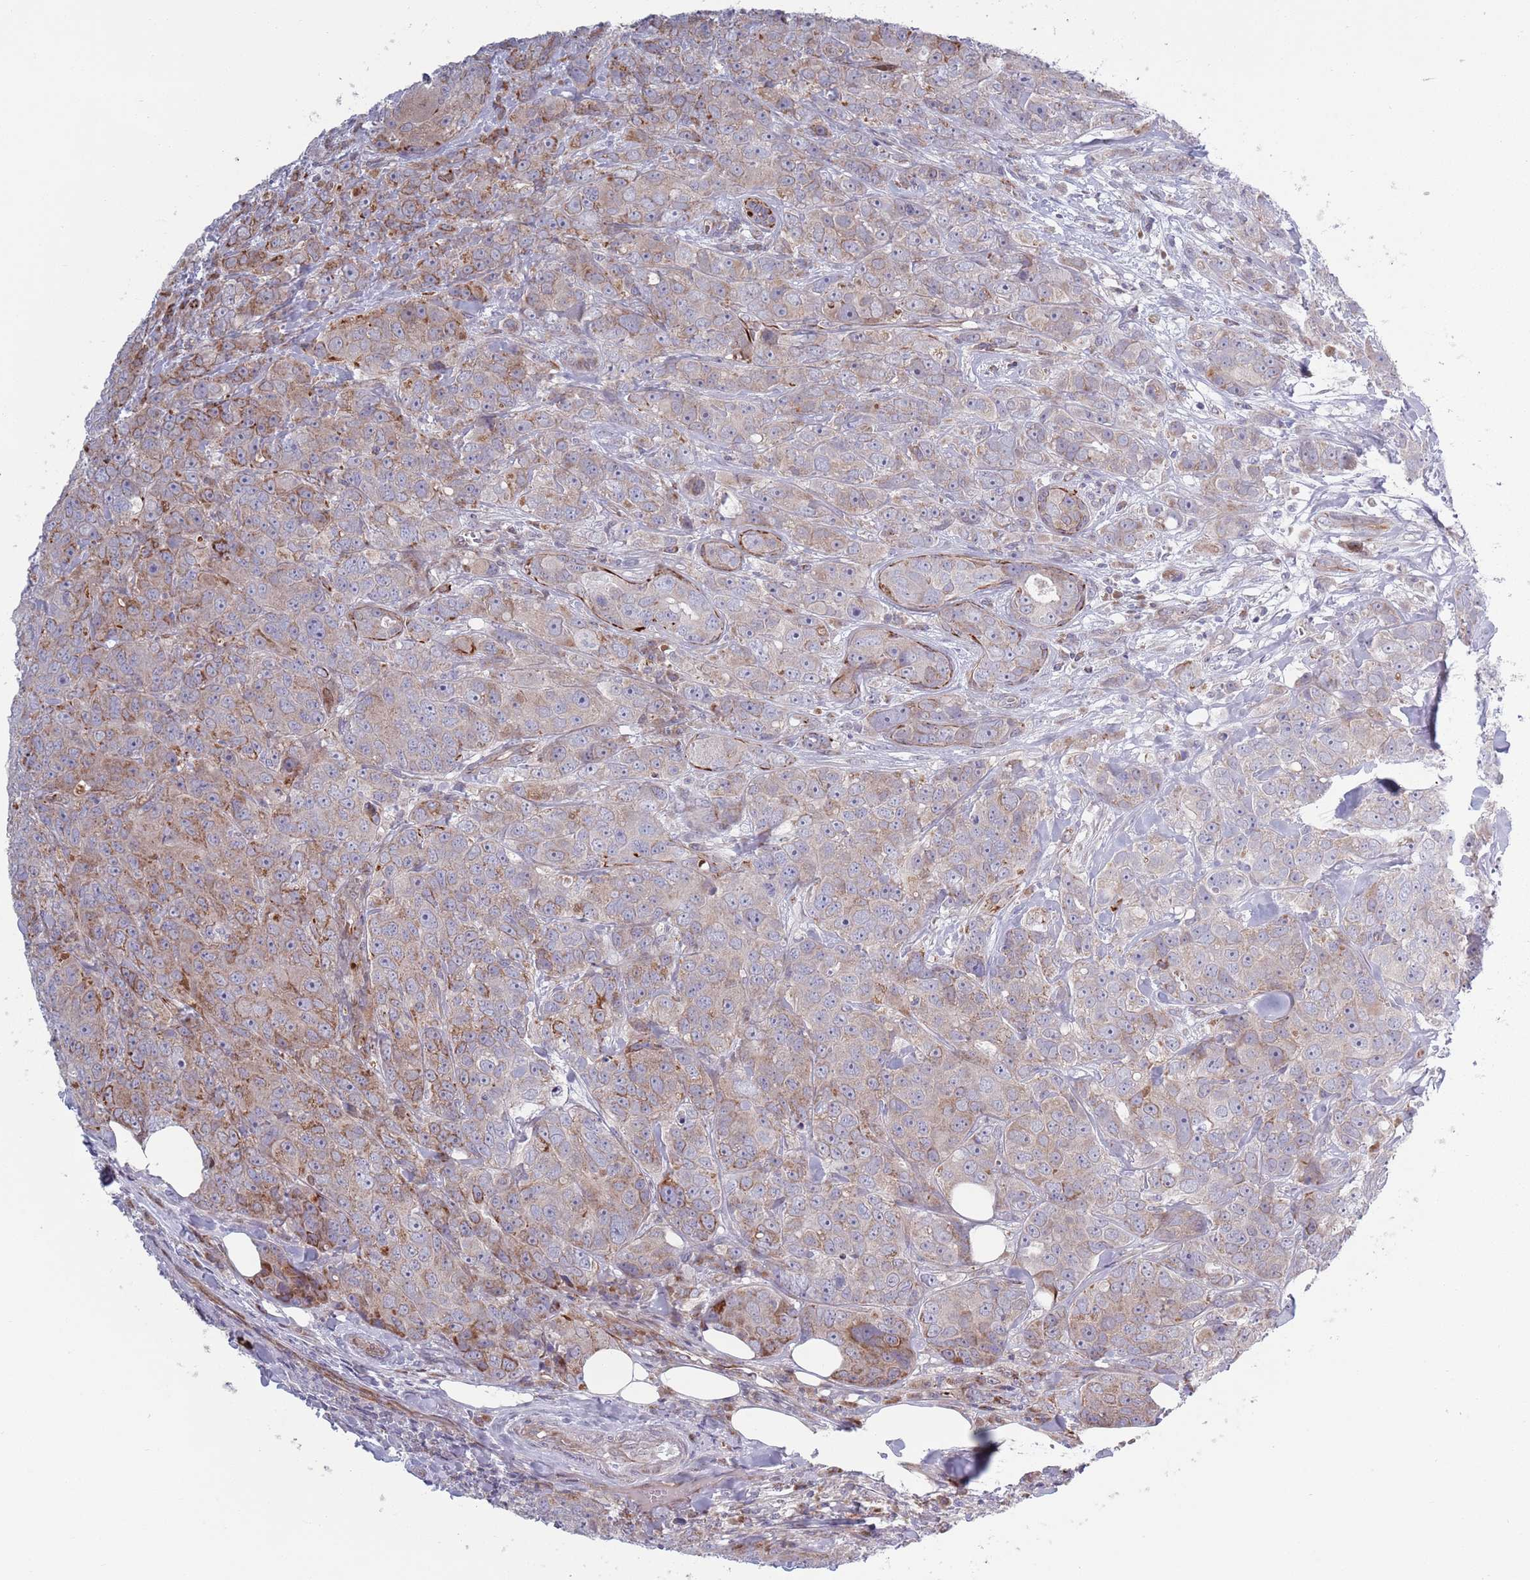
{"staining": {"intensity": "moderate", "quantity": "25%-75%", "location": "cytoplasmic/membranous"}, "tissue": "breast cancer", "cell_type": "Tumor cells", "image_type": "cancer", "snomed": [{"axis": "morphology", "description": "Duct carcinoma"}, {"axis": "topography", "description": "Breast"}], "caption": "A medium amount of moderate cytoplasmic/membranous staining is appreciated in approximately 25%-75% of tumor cells in breast cancer (invasive ductal carcinoma) tissue.", "gene": "TYW1", "patient": {"sex": "female", "age": 43}}